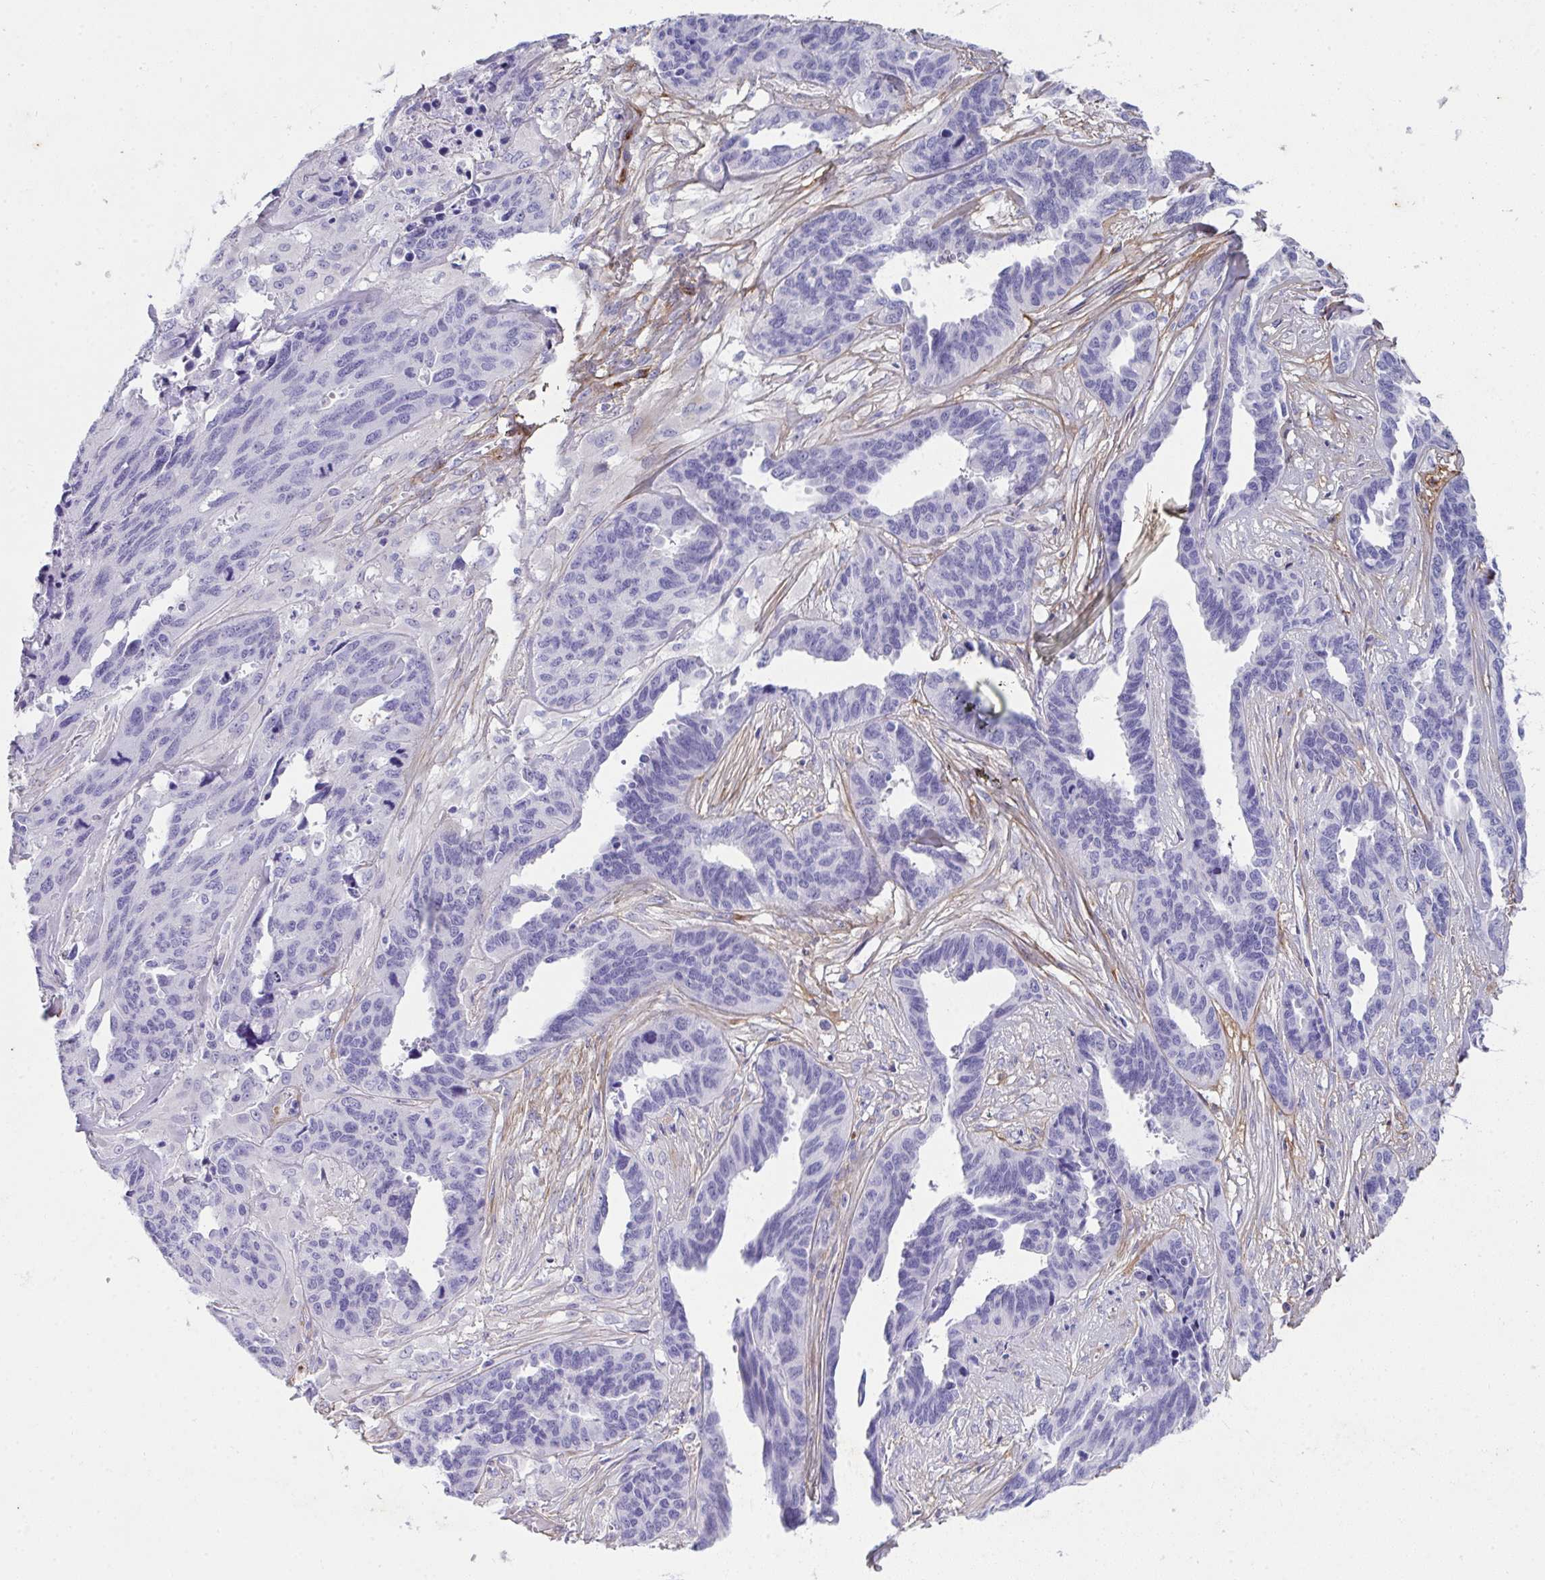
{"staining": {"intensity": "negative", "quantity": "none", "location": "none"}, "tissue": "ovarian cancer", "cell_type": "Tumor cells", "image_type": "cancer", "snomed": [{"axis": "morphology", "description": "Cystadenocarcinoma, serous, NOS"}, {"axis": "topography", "description": "Ovary"}], "caption": "IHC photomicrograph of neoplastic tissue: ovarian cancer stained with DAB (3,3'-diaminobenzidine) displays no significant protein expression in tumor cells.", "gene": "LHFPL6", "patient": {"sex": "female", "age": 64}}